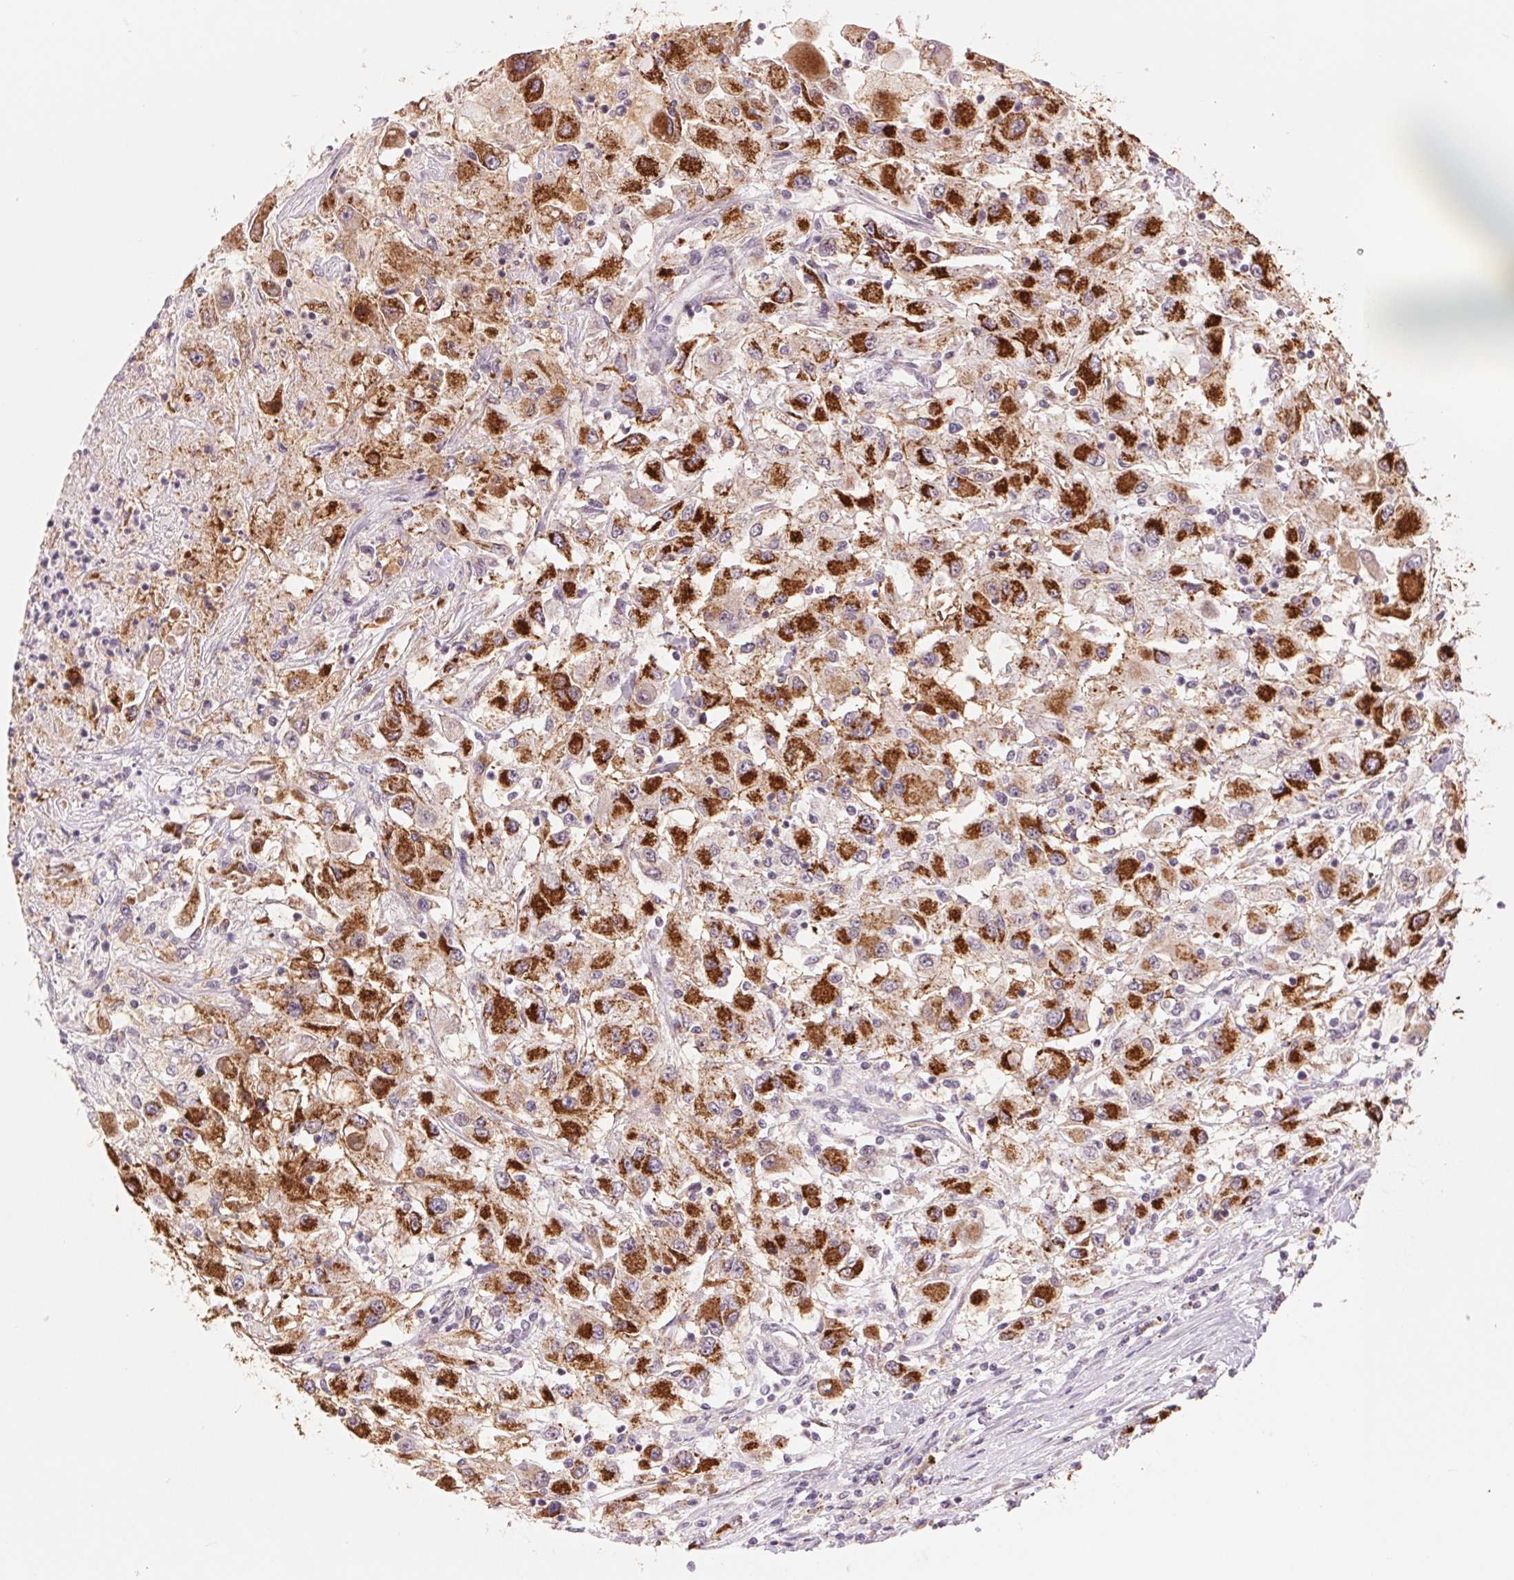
{"staining": {"intensity": "strong", "quantity": "25%-75%", "location": "cytoplasmic/membranous"}, "tissue": "renal cancer", "cell_type": "Tumor cells", "image_type": "cancer", "snomed": [{"axis": "morphology", "description": "Adenocarcinoma, NOS"}, {"axis": "topography", "description": "Kidney"}], "caption": "An immunohistochemistry micrograph of tumor tissue is shown. Protein staining in brown labels strong cytoplasmic/membranous positivity in renal cancer within tumor cells.", "gene": "ARHGAP32", "patient": {"sex": "female", "age": 67}}